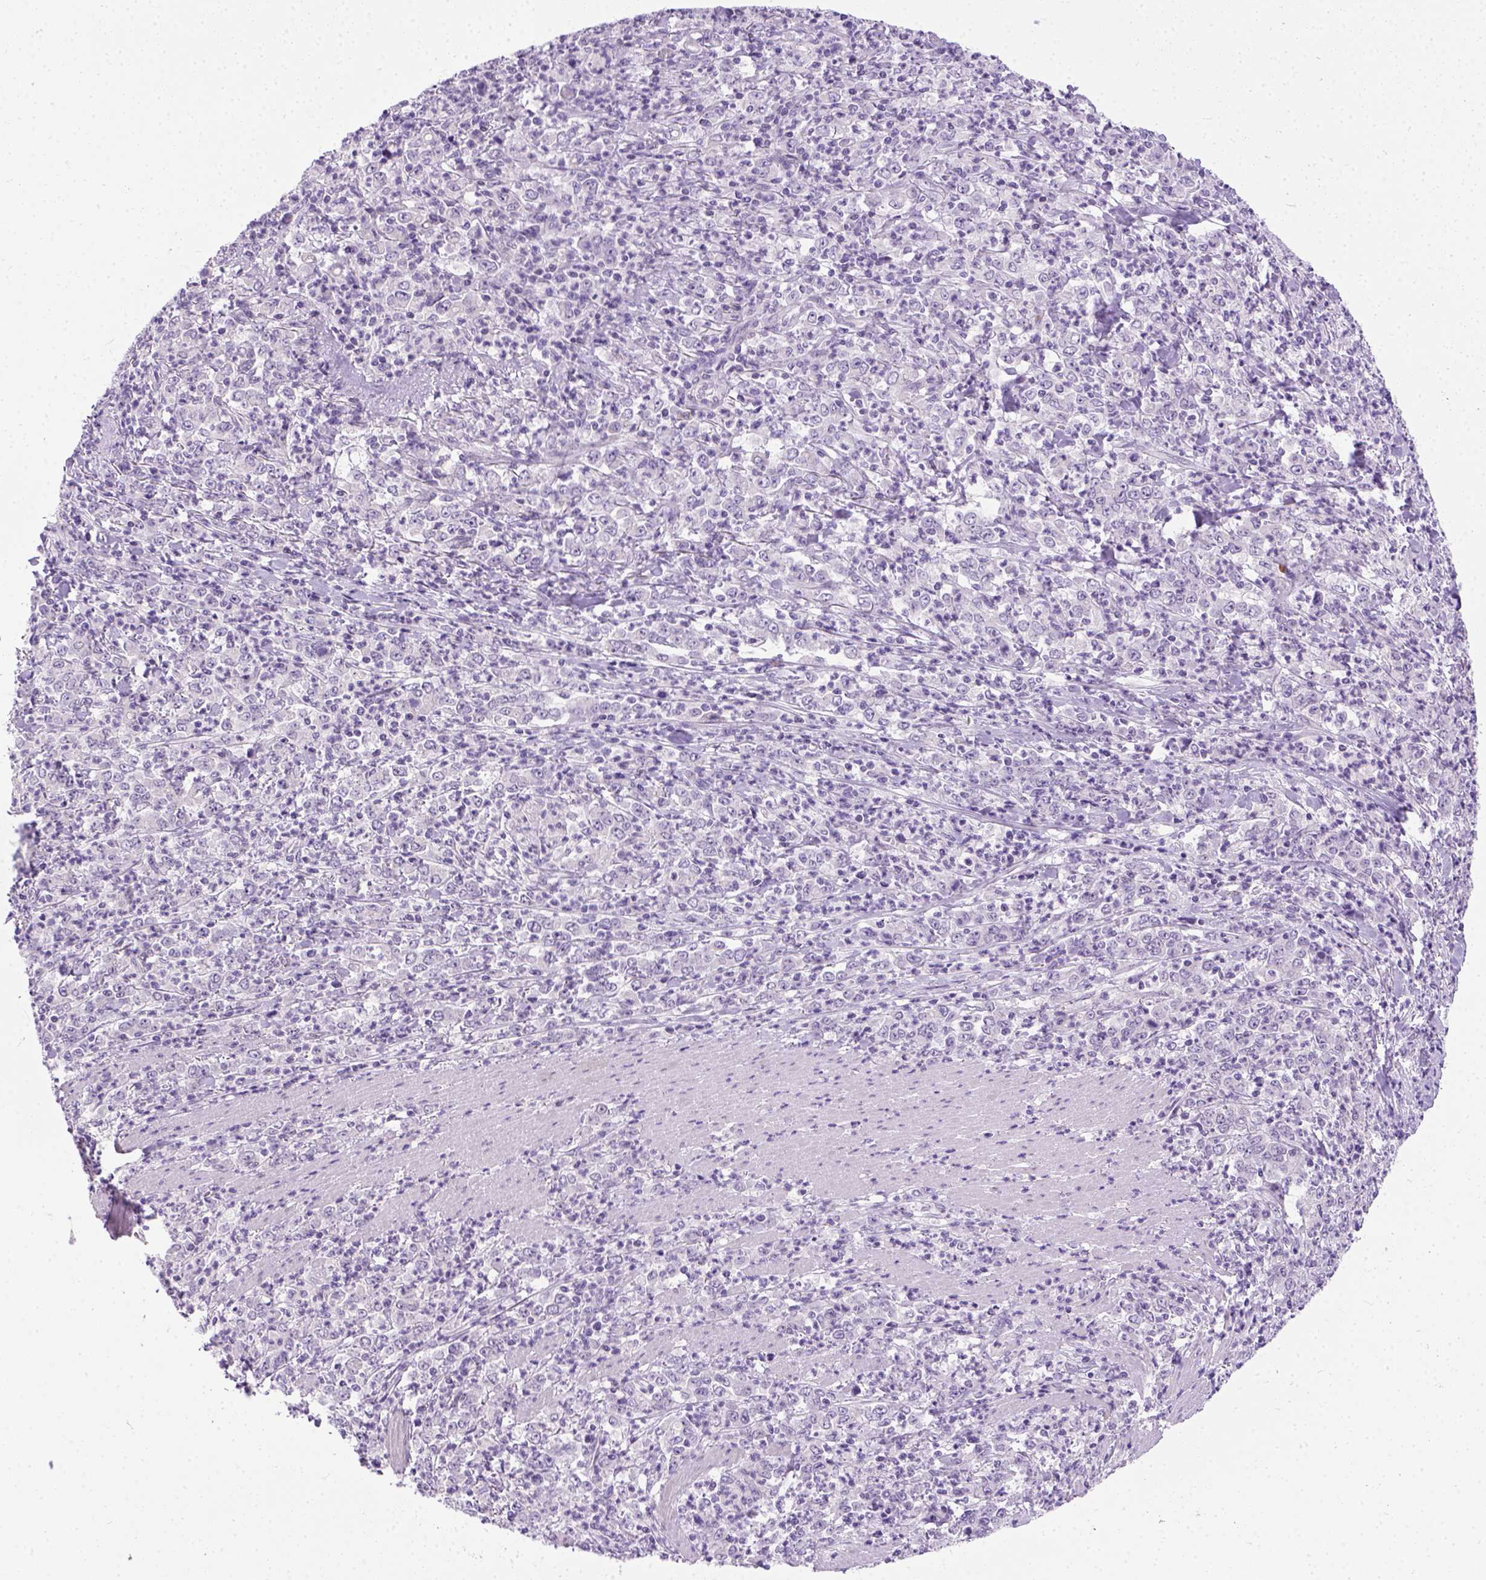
{"staining": {"intensity": "negative", "quantity": "none", "location": "none"}, "tissue": "stomach cancer", "cell_type": "Tumor cells", "image_type": "cancer", "snomed": [{"axis": "morphology", "description": "Adenocarcinoma, NOS"}, {"axis": "topography", "description": "Stomach, lower"}], "caption": "Immunohistochemical staining of stomach cancer shows no significant positivity in tumor cells.", "gene": "FAM184B", "patient": {"sex": "female", "age": 71}}